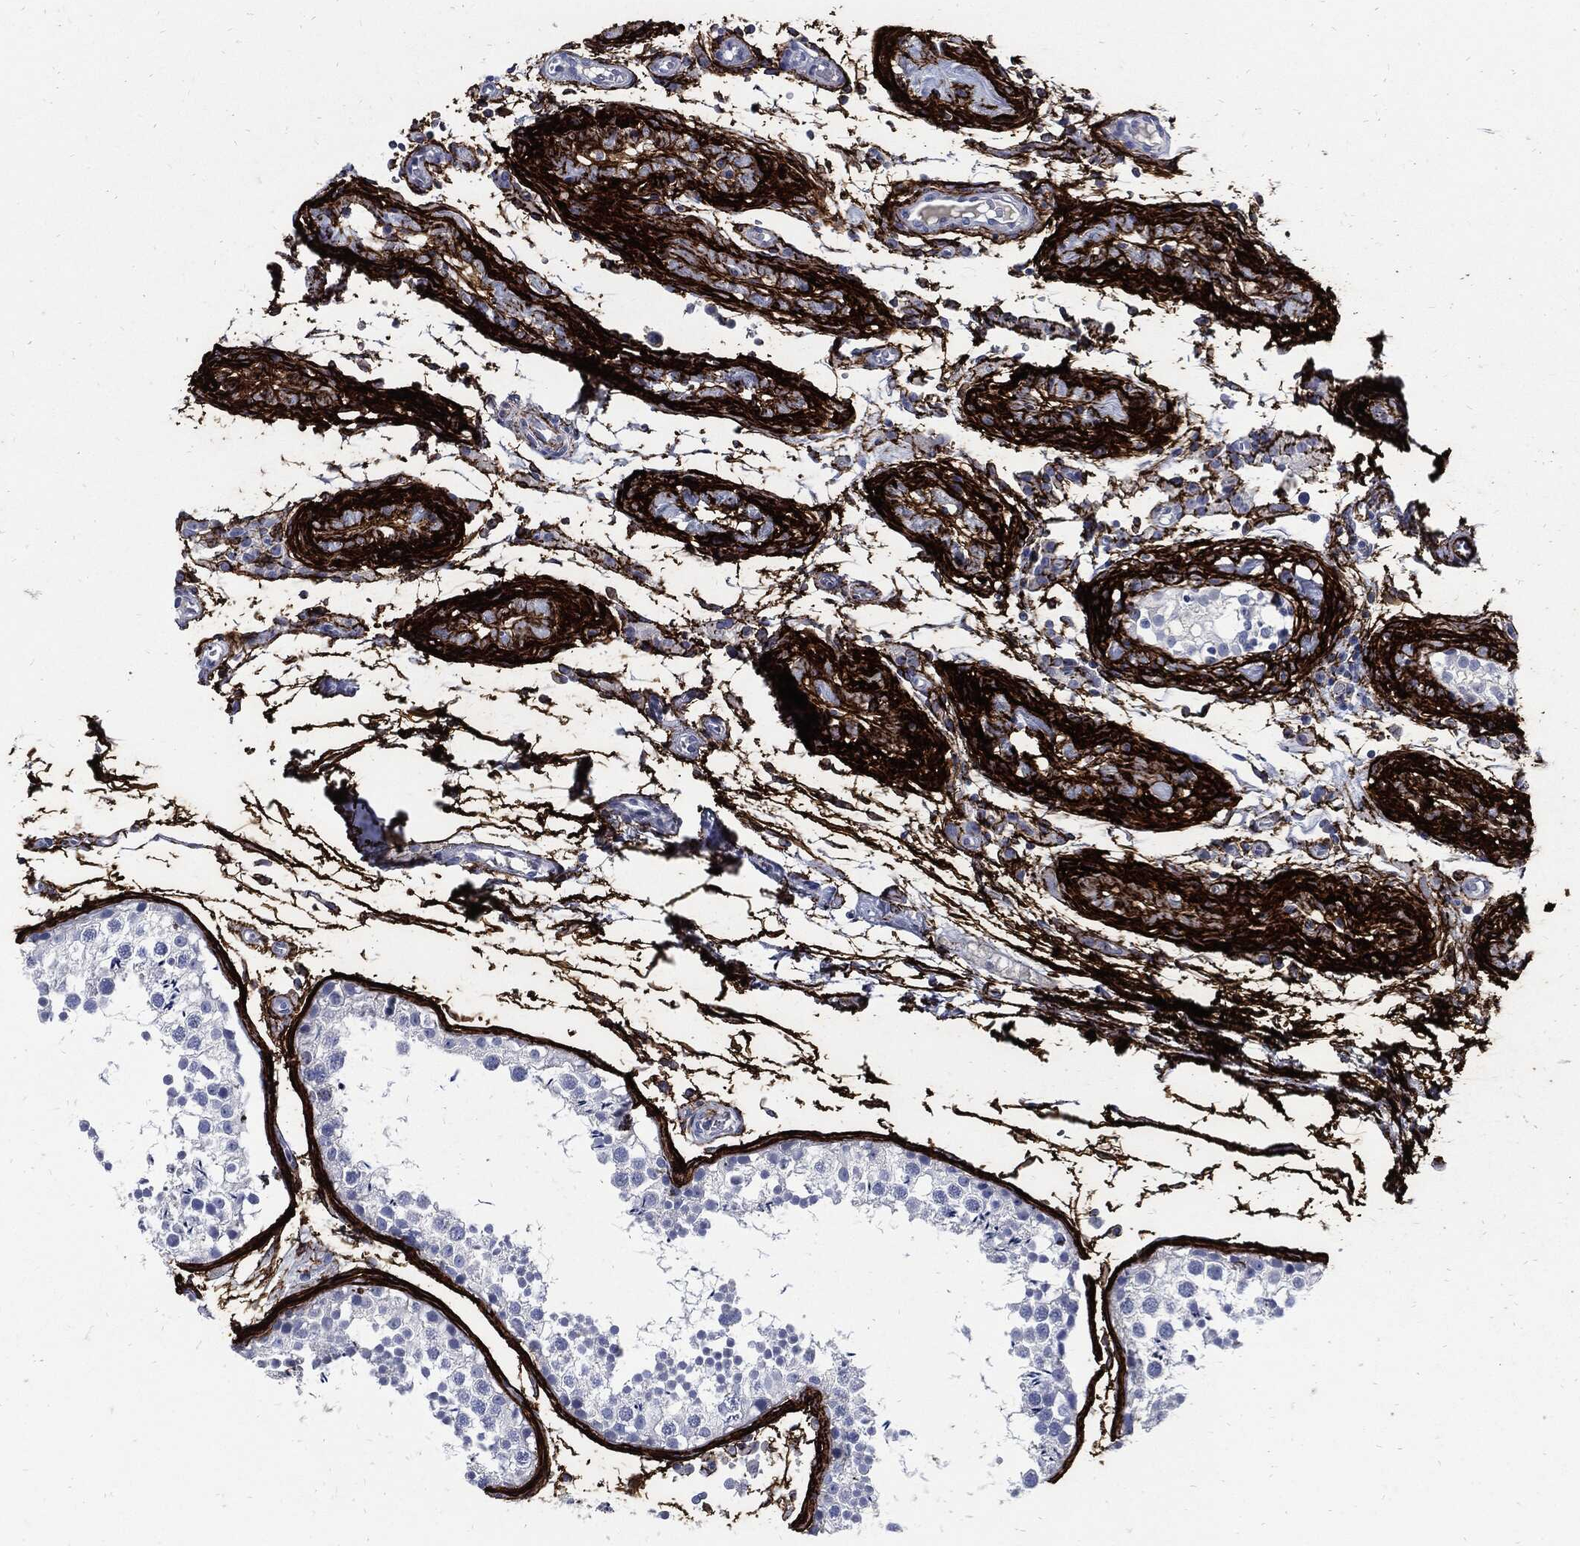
{"staining": {"intensity": "negative", "quantity": "none", "location": "none"}, "tissue": "testis", "cell_type": "Cells in seminiferous ducts", "image_type": "normal", "snomed": [{"axis": "morphology", "description": "Normal tissue, NOS"}, {"axis": "topography", "description": "Testis"}], "caption": "Cells in seminiferous ducts show no significant protein expression in benign testis.", "gene": "FBN1", "patient": {"sex": "male", "age": 29}}